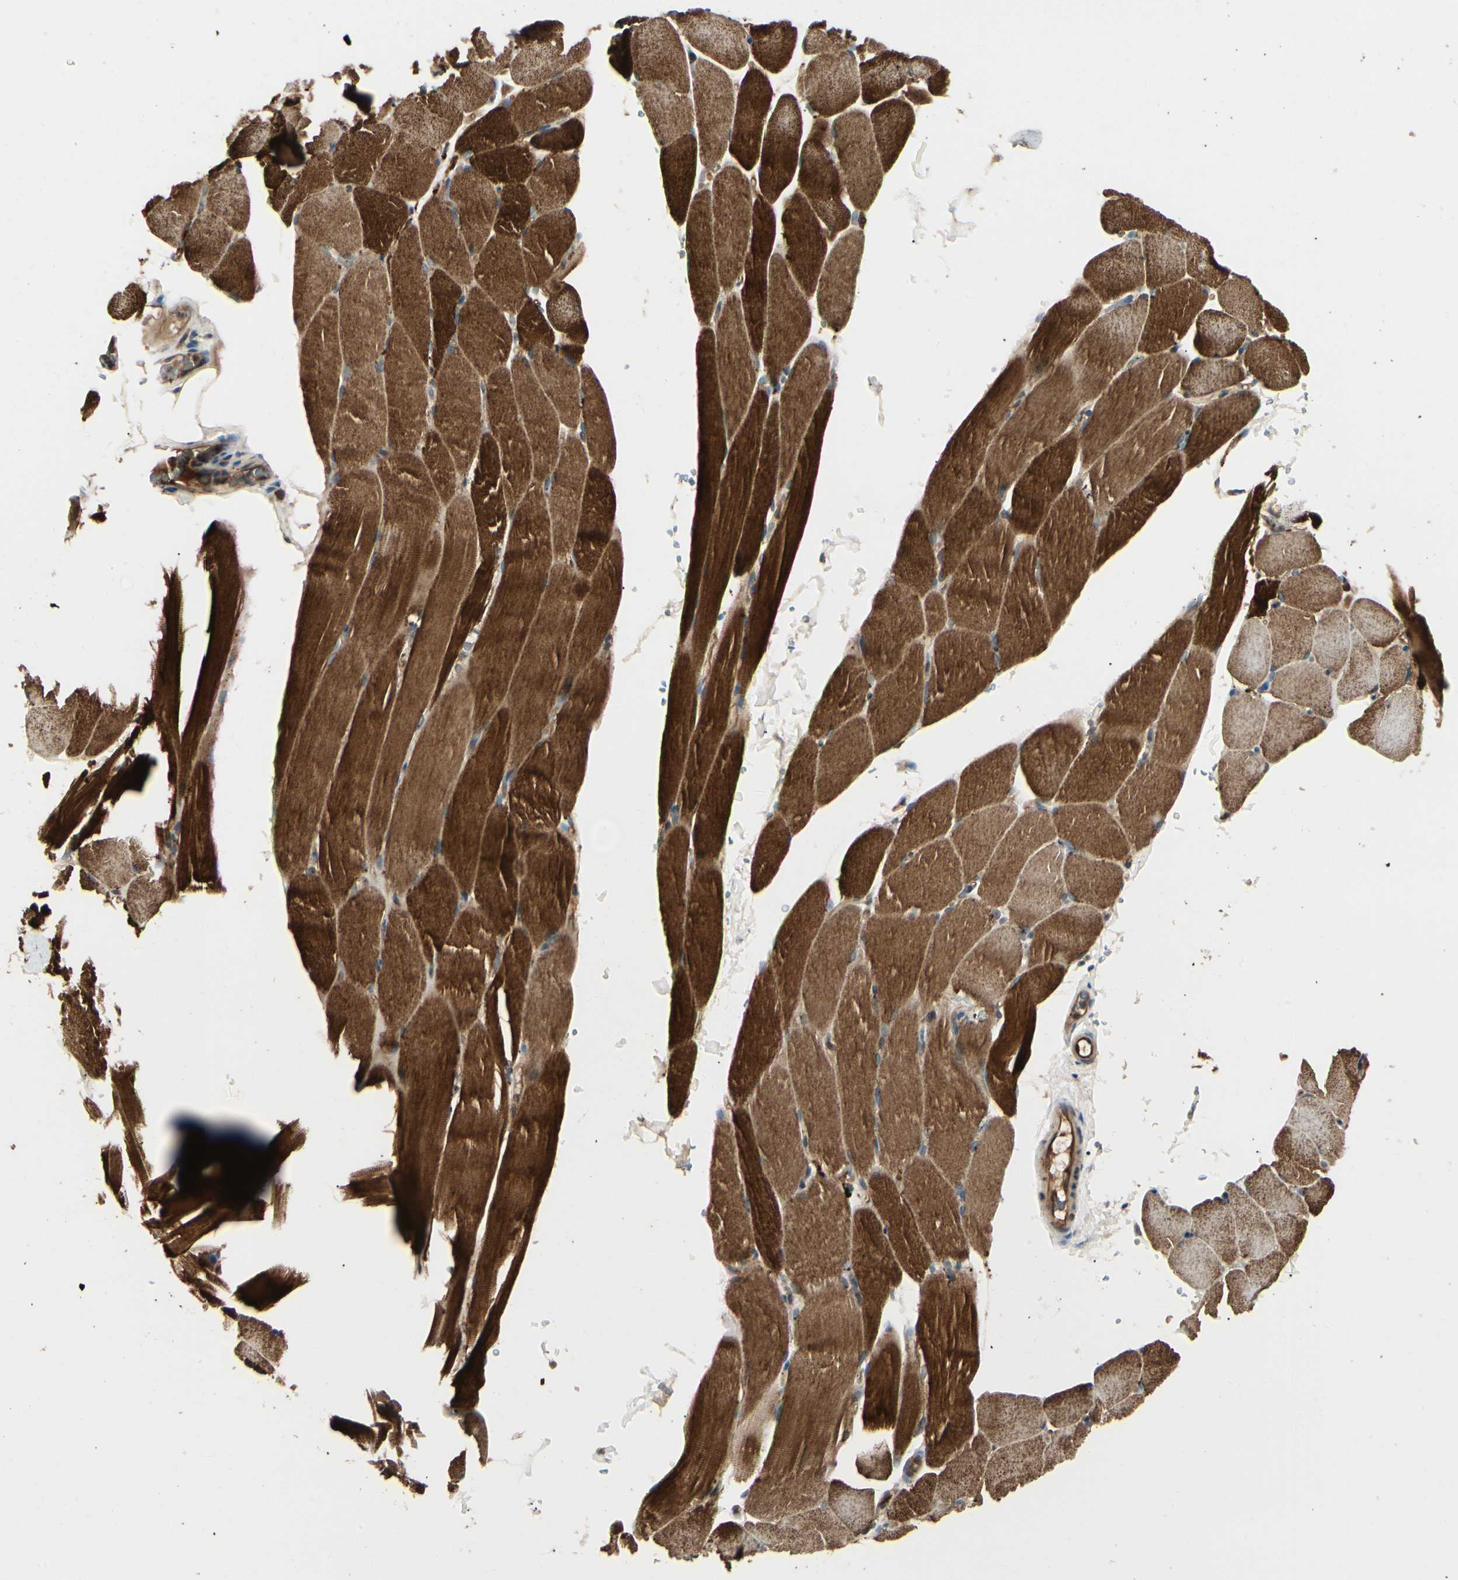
{"staining": {"intensity": "strong", "quantity": ">75%", "location": "cytoplasmic/membranous"}, "tissue": "skeletal muscle", "cell_type": "Myocytes", "image_type": "normal", "snomed": [{"axis": "morphology", "description": "Normal tissue, NOS"}, {"axis": "topography", "description": "Skeletal muscle"}, {"axis": "topography", "description": "Parathyroid gland"}], "caption": "This image demonstrates immunohistochemistry staining of normal human skeletal muscle, with high strong cytoplasmic/membranous staining in about >75% of myocytes.", "gene": "RNF14", "patient": {"sex": "female", "age": 37}}